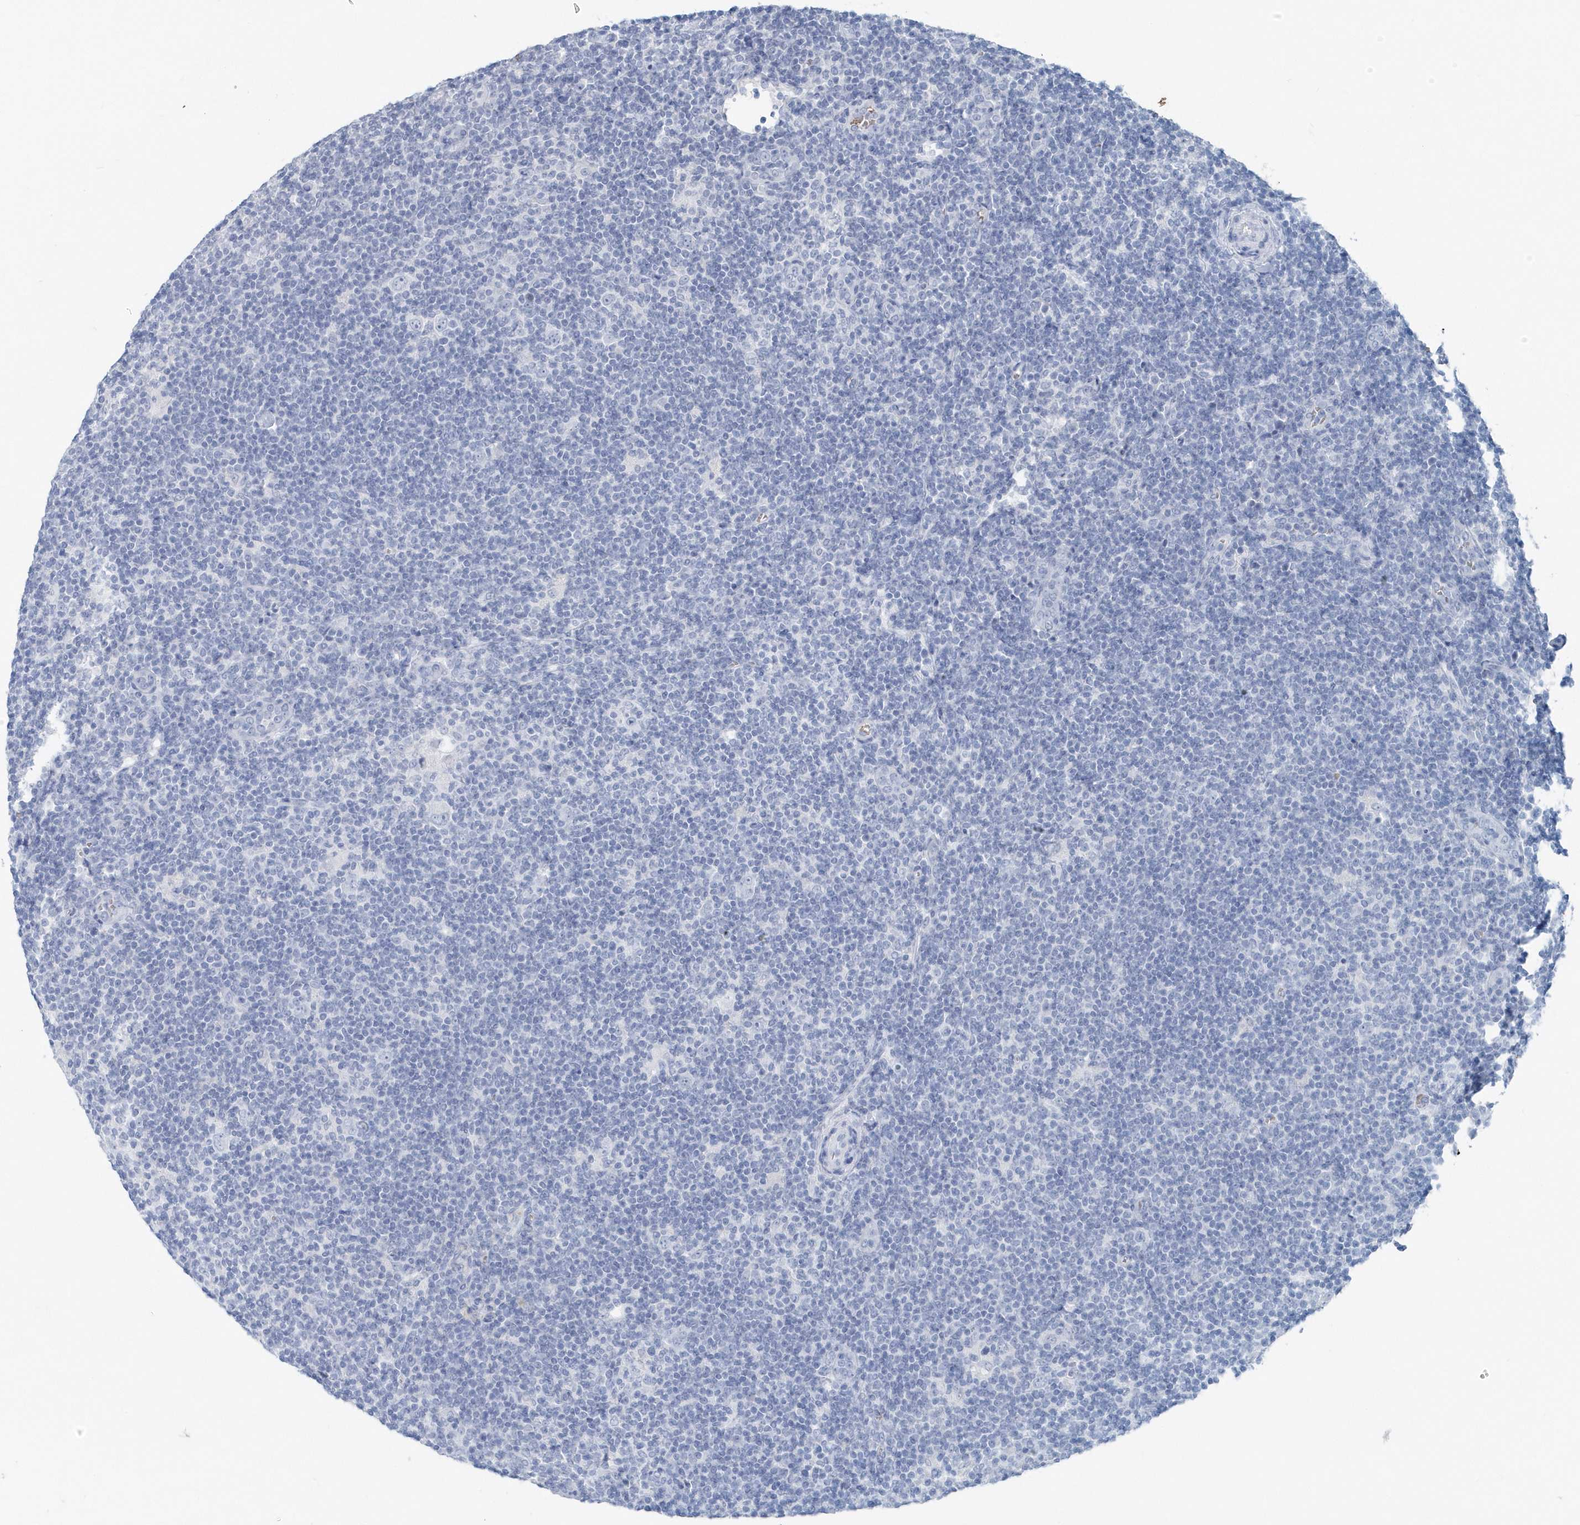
{"staining": {"intensity": "negative", "quantity": "none", "location": "none"}, "tissue": "lymphoma", "cell_type": "Tumor cells", "image_type": "cancer", "snomed": [{"axis": "morphology", "description": "Hodgkin's disease, NOS"}, {"axis": "topography", "description": "Lymph node"}], "caption": "Protein analysis of lymphoma demonstrates no significant positivity in tumor cells.", "gene": "HBA2", "patient": {"sex": "female", "age": 57}}